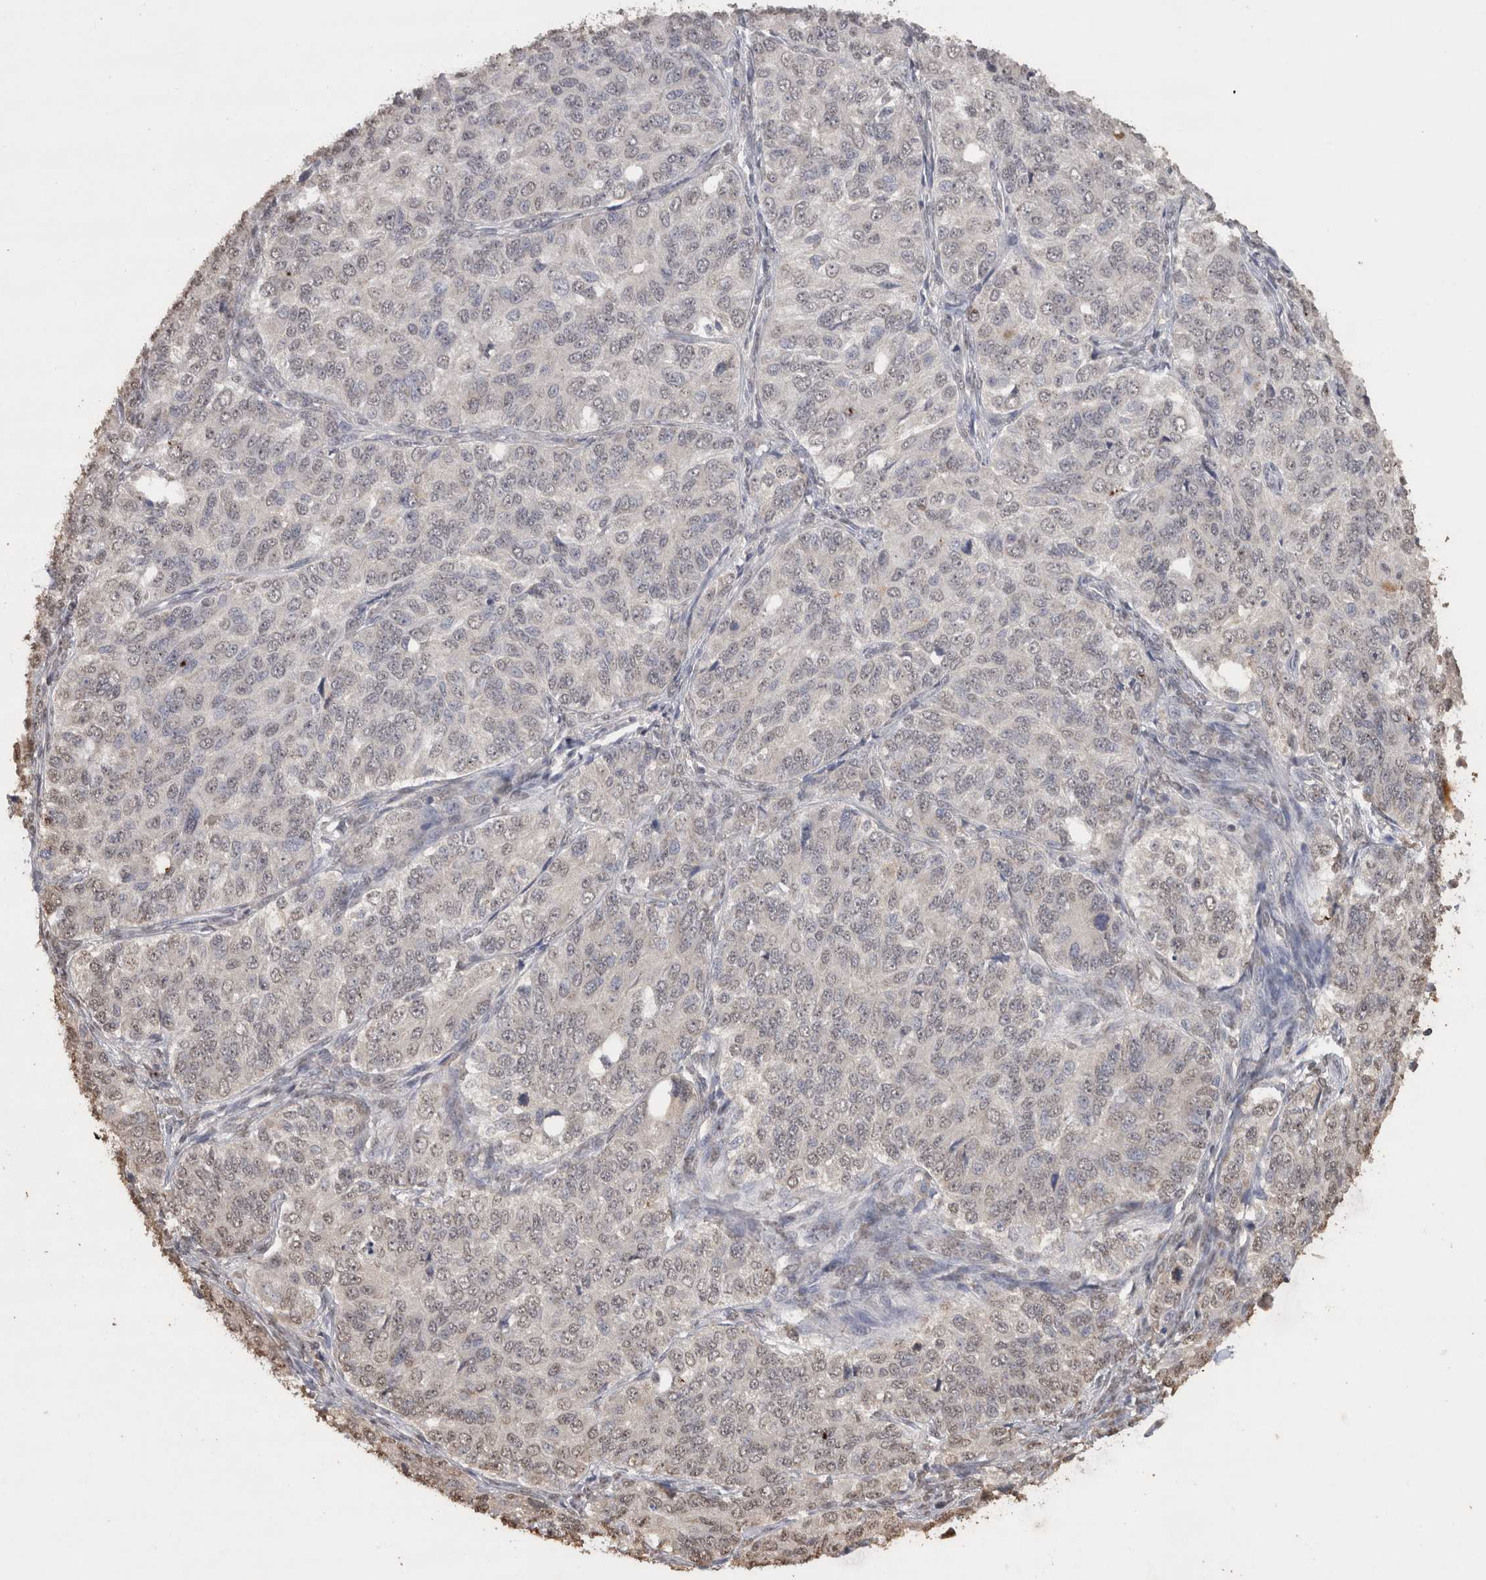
{"staining": {"intensity": "weak", "quantity": "25%-75%", "location": "nuclear"}, "tissue": "ovarian cancer", "cell_type": "Tumor cells", "image_type": "cancer", "snomed": [{"axis": "morphology", "description": "Carcinoma, endometroid"}, {"axis": "topography", "description": "Ovary"}], "caption": "Ovarian endometroid carcinoma stained with a protein marker demonstrates weak staining in tumor cells.", "gene": "CRELD2", "patient": {"sex": "female", "age": 51}}